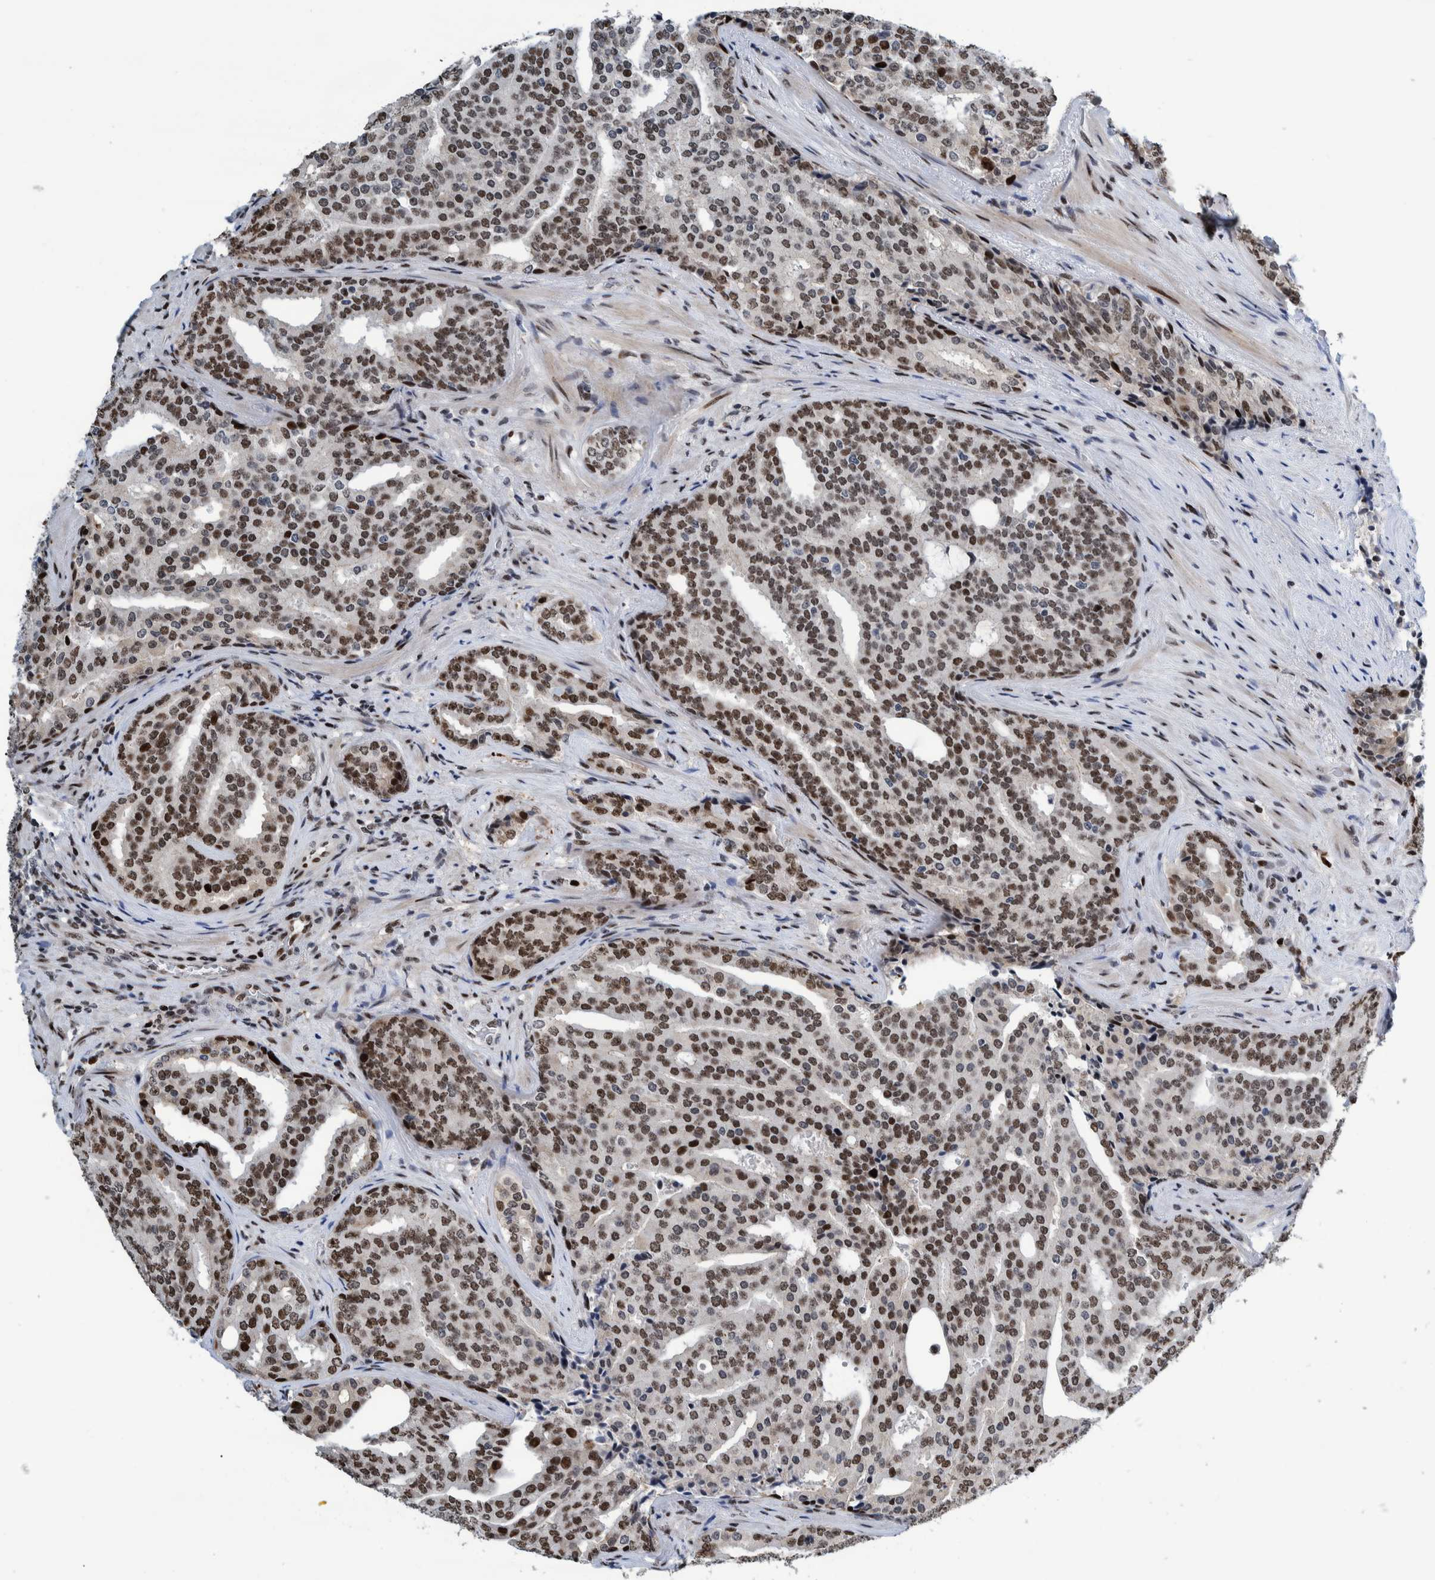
{"staining": {"intensity": "strong", "quantity": "25%-75%", "location": "nuclear"}, "tissue": "prostate cancer", "cell_type": "Tumor cells", "image_type": "cancer", "snomed": [{"axis": "morphology", "description": "Adenocarcinoma, High grade"}, {"axis": "topography", "description": "Prostate"}], "caption": "The immunohistochemical stain labels strong nuclear staining in tumor cells of prostate adenocarcinoma (high-grade) tissue.", "gene": "HEATR9", "patient": {"sex": "male", "age": 71}}